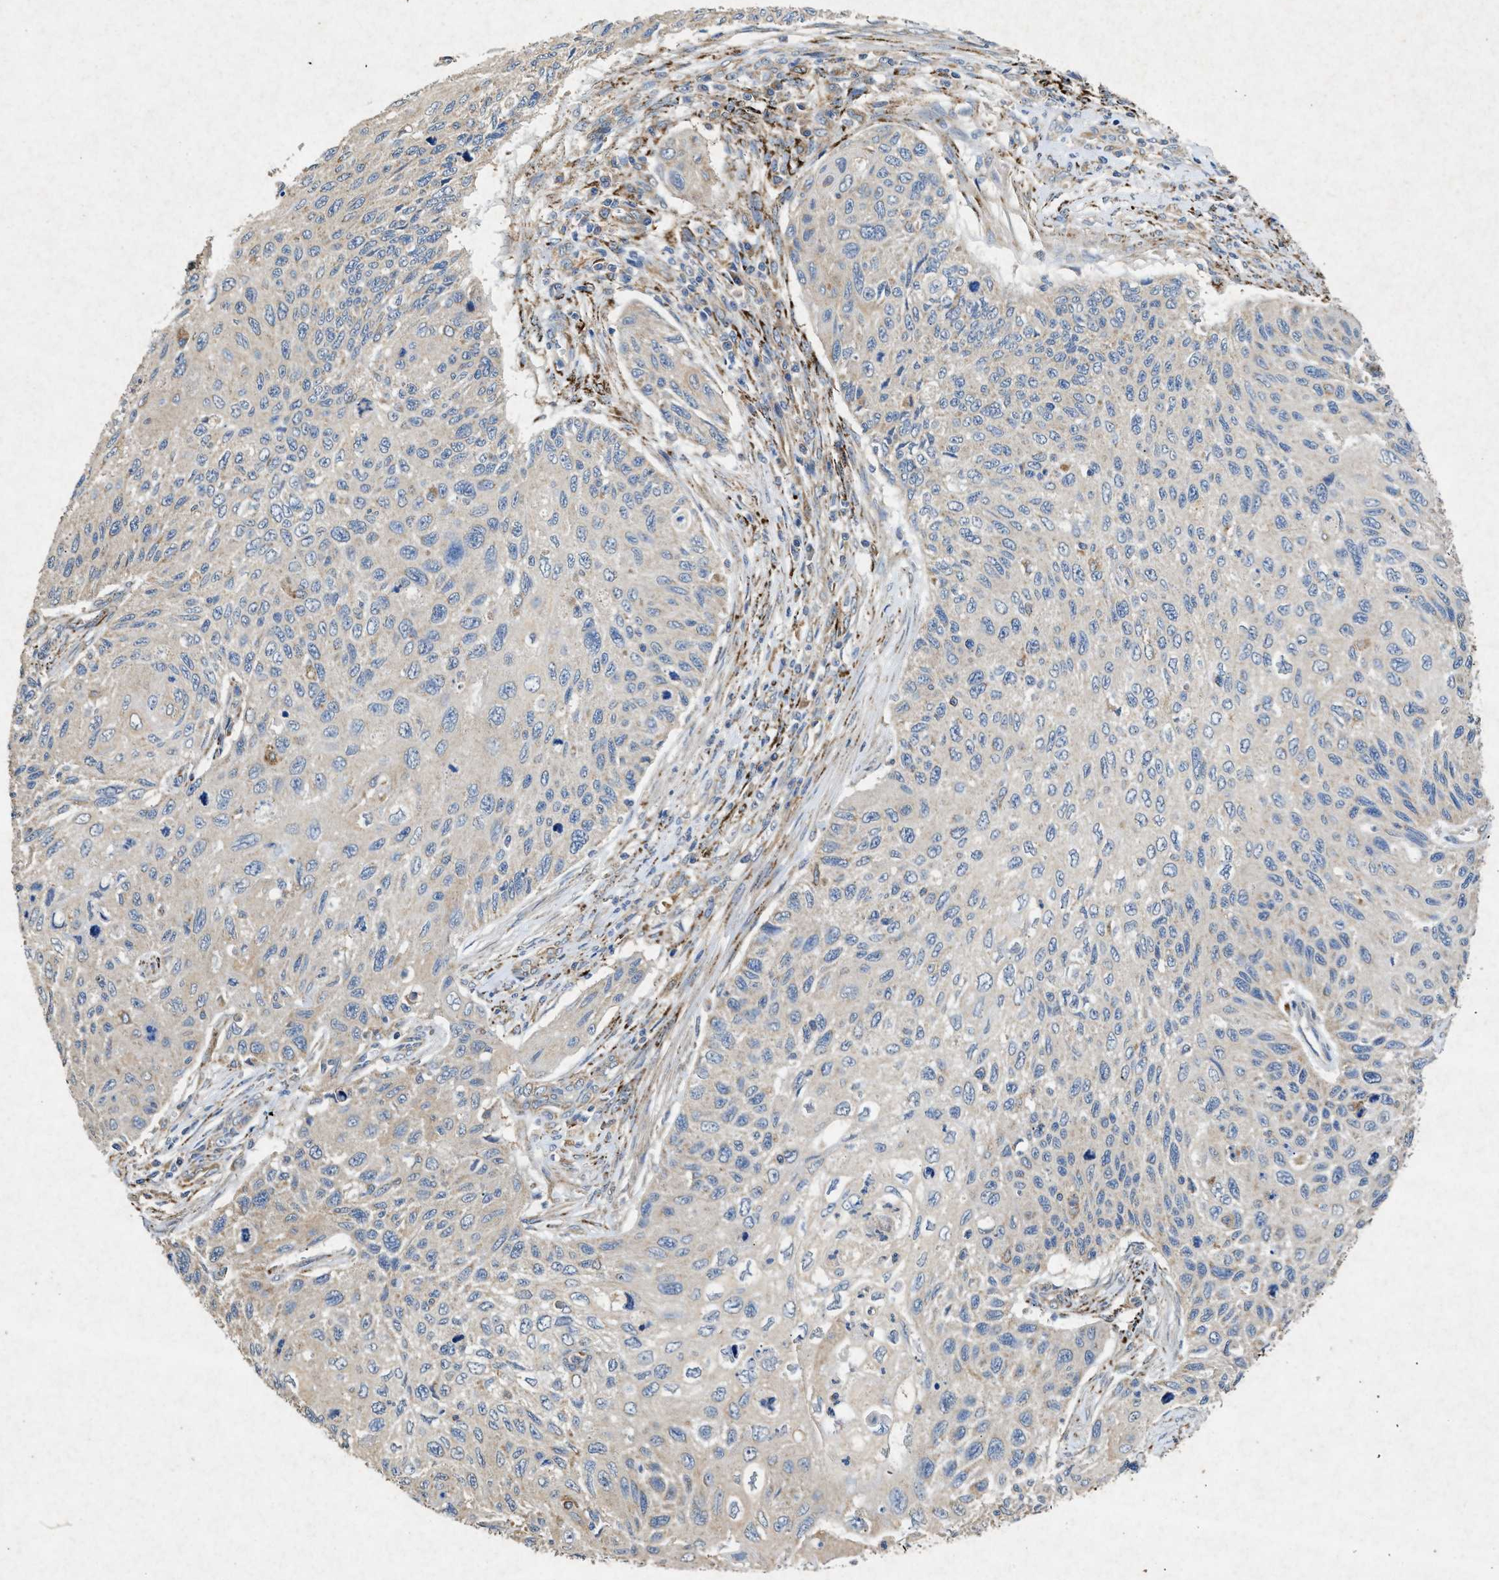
{"staining": {"intensity": "negative", "quantity": "none", "location": "none"}, "tissue": "cervical cancer", "cell_type": "Tumor cells", "image_type": "cancer", "snomed": [{"axis": "morphology", "description": "Squamous cell carcinoma, NOS"}, {"axis": "topography", "description": "Cervix"}], "caption": "This is an immunohistochemistry (IHC) photomicrograph of human cervical cancer (squamous cell carcinoma). There is no positivity in tumor cells.", "gene": "CDK15", "patient": {"sex": "female", "age": 70}}